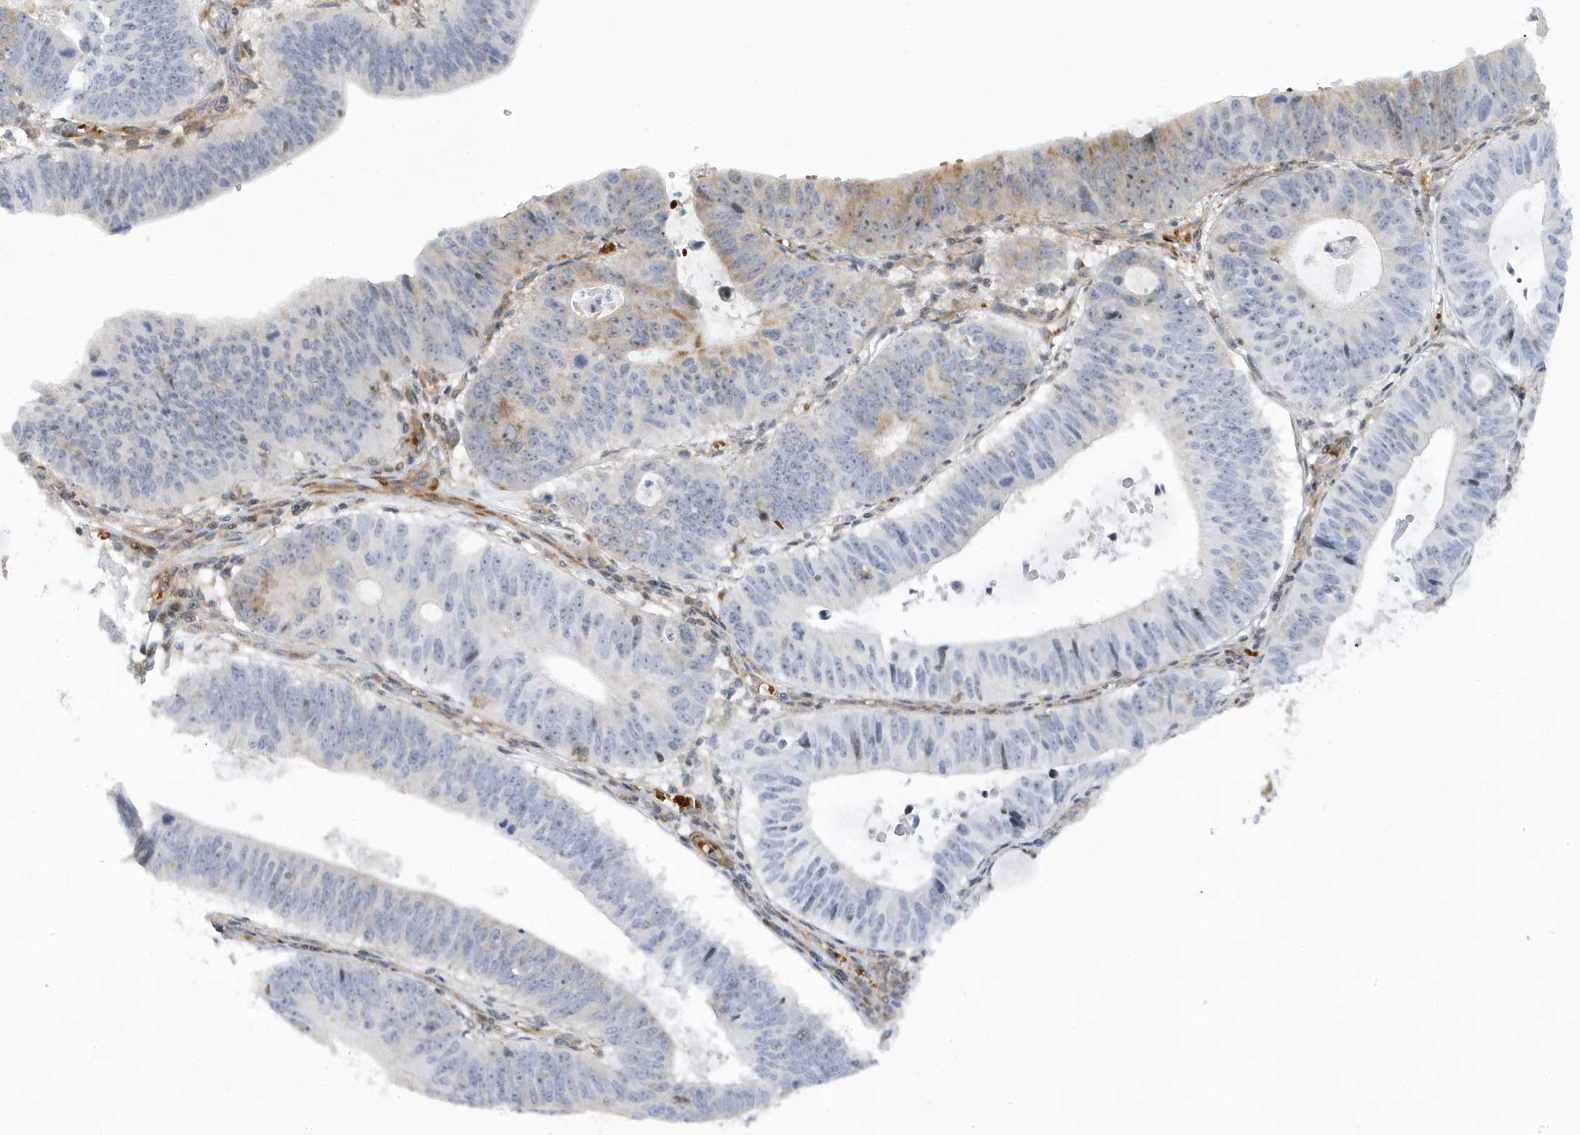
{"staining": {"intensity": "moderate", "quantity": "25%-75%", "location": "cytoplasmic/membranous,nuclear"}, "tissue": "stomach cancer", "cell_type": "Tumor cells", "image_type": "cancer", "snomed": [{"axis": "morphology", "description": "Adenocarcinoma, NOS"}, {"axis": "topography", "description": "Stomach"}], "caption": "The immunohistochemical stain highlights moderate cytoplasmic/membranous and nuclear expression in tumor cells of adenocarcinoma (stomach) tissue. The staining is performed using DAB brown chromogen to label protein expression. The nuclei are counter-stained blue using hematoxylin.", "gene": "MAP7D3", "patient": {"sex": "male", "age": 59}}